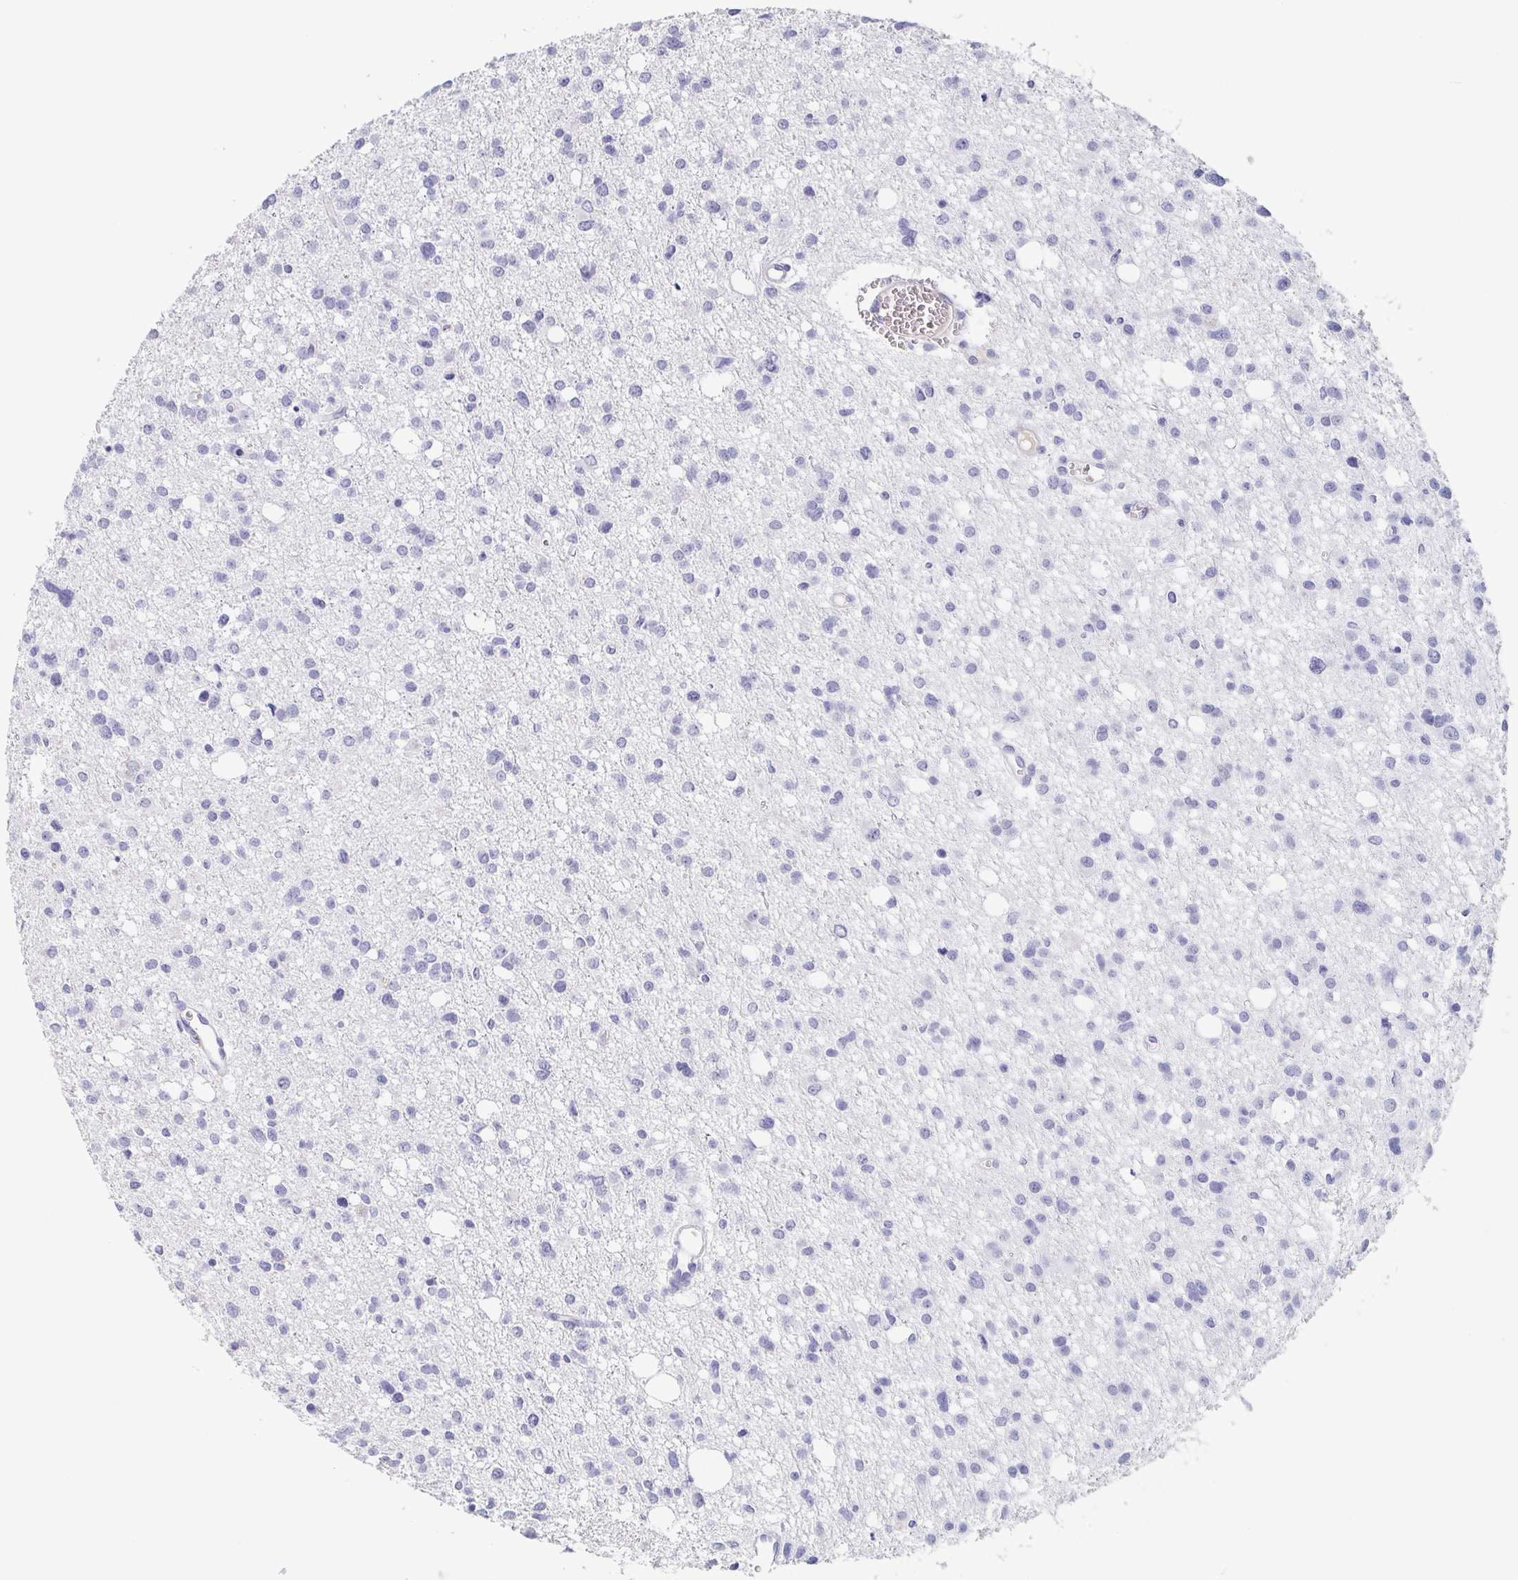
{"staining": {"intensity": "negative", "quantity": "none", "location": "none"}, "tissue": "glioma", "cell_type": "Tumor cells", "image_type": "cancer", "snomed": [{"axis": "morphology", "description": "Glioma, malignant, High grade"}, {"axis": "topography", "description": "Brain"}], "caption": "Tumor cells are negative for brown protein staining in glioma. (DAB (3,3'-diaminobenzidine) immunohistochemistry visualized using brightfield microscopy, high magnification).", "gene": "ITLN1", "patient": {"sex": "male", "age": 23}}